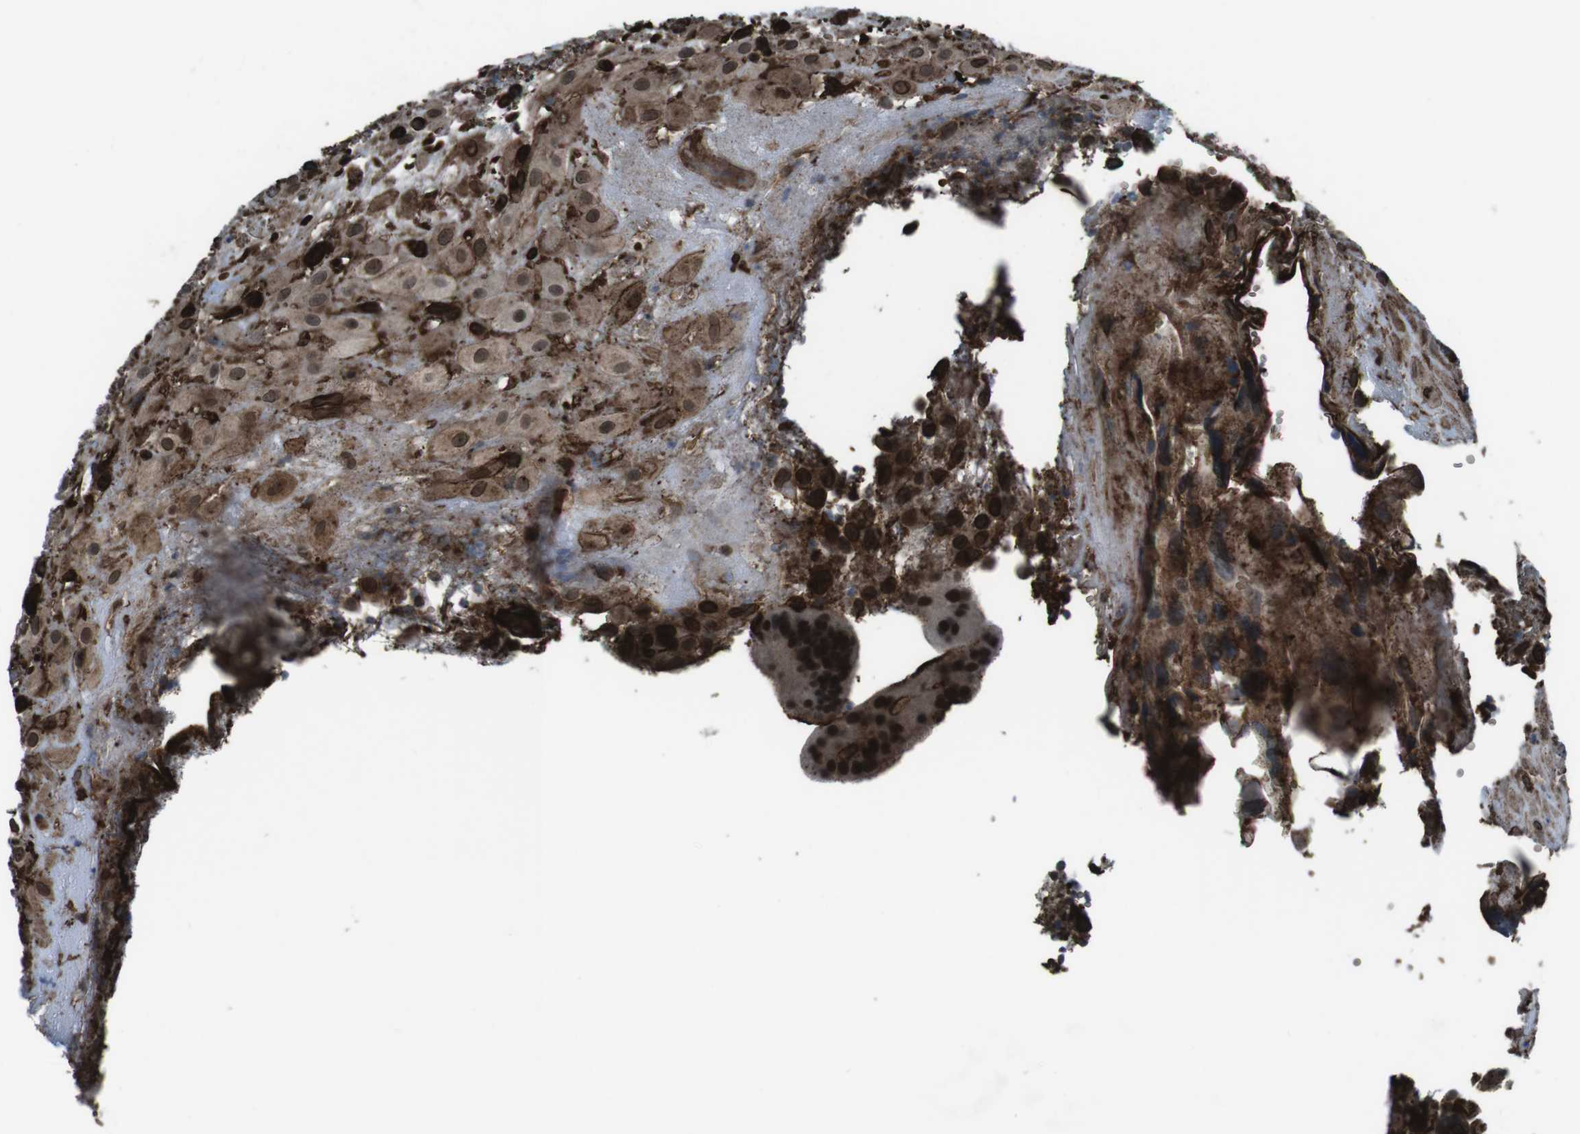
{"staining": {"intensity": "moderate", "quantity": ">75%", "location": "cytoplasmic/membranous,nuclear"}, "tissue": "placenta", "cell_type": "Decidual cells", "image_type": "normal", "snomed": [{"axis": "morphology", "description": "Normal tissue, NOS"}, {"axis": "topography", "description": "Placenta"}], "caption": "Placenta stained with a brown dye reveals moderate cytoplasmic/membranous,nuclear positive staining in approximately >75% of decidual cells.", "gene": "GDF10", "patient": {"sex": "female", "age": 18}}